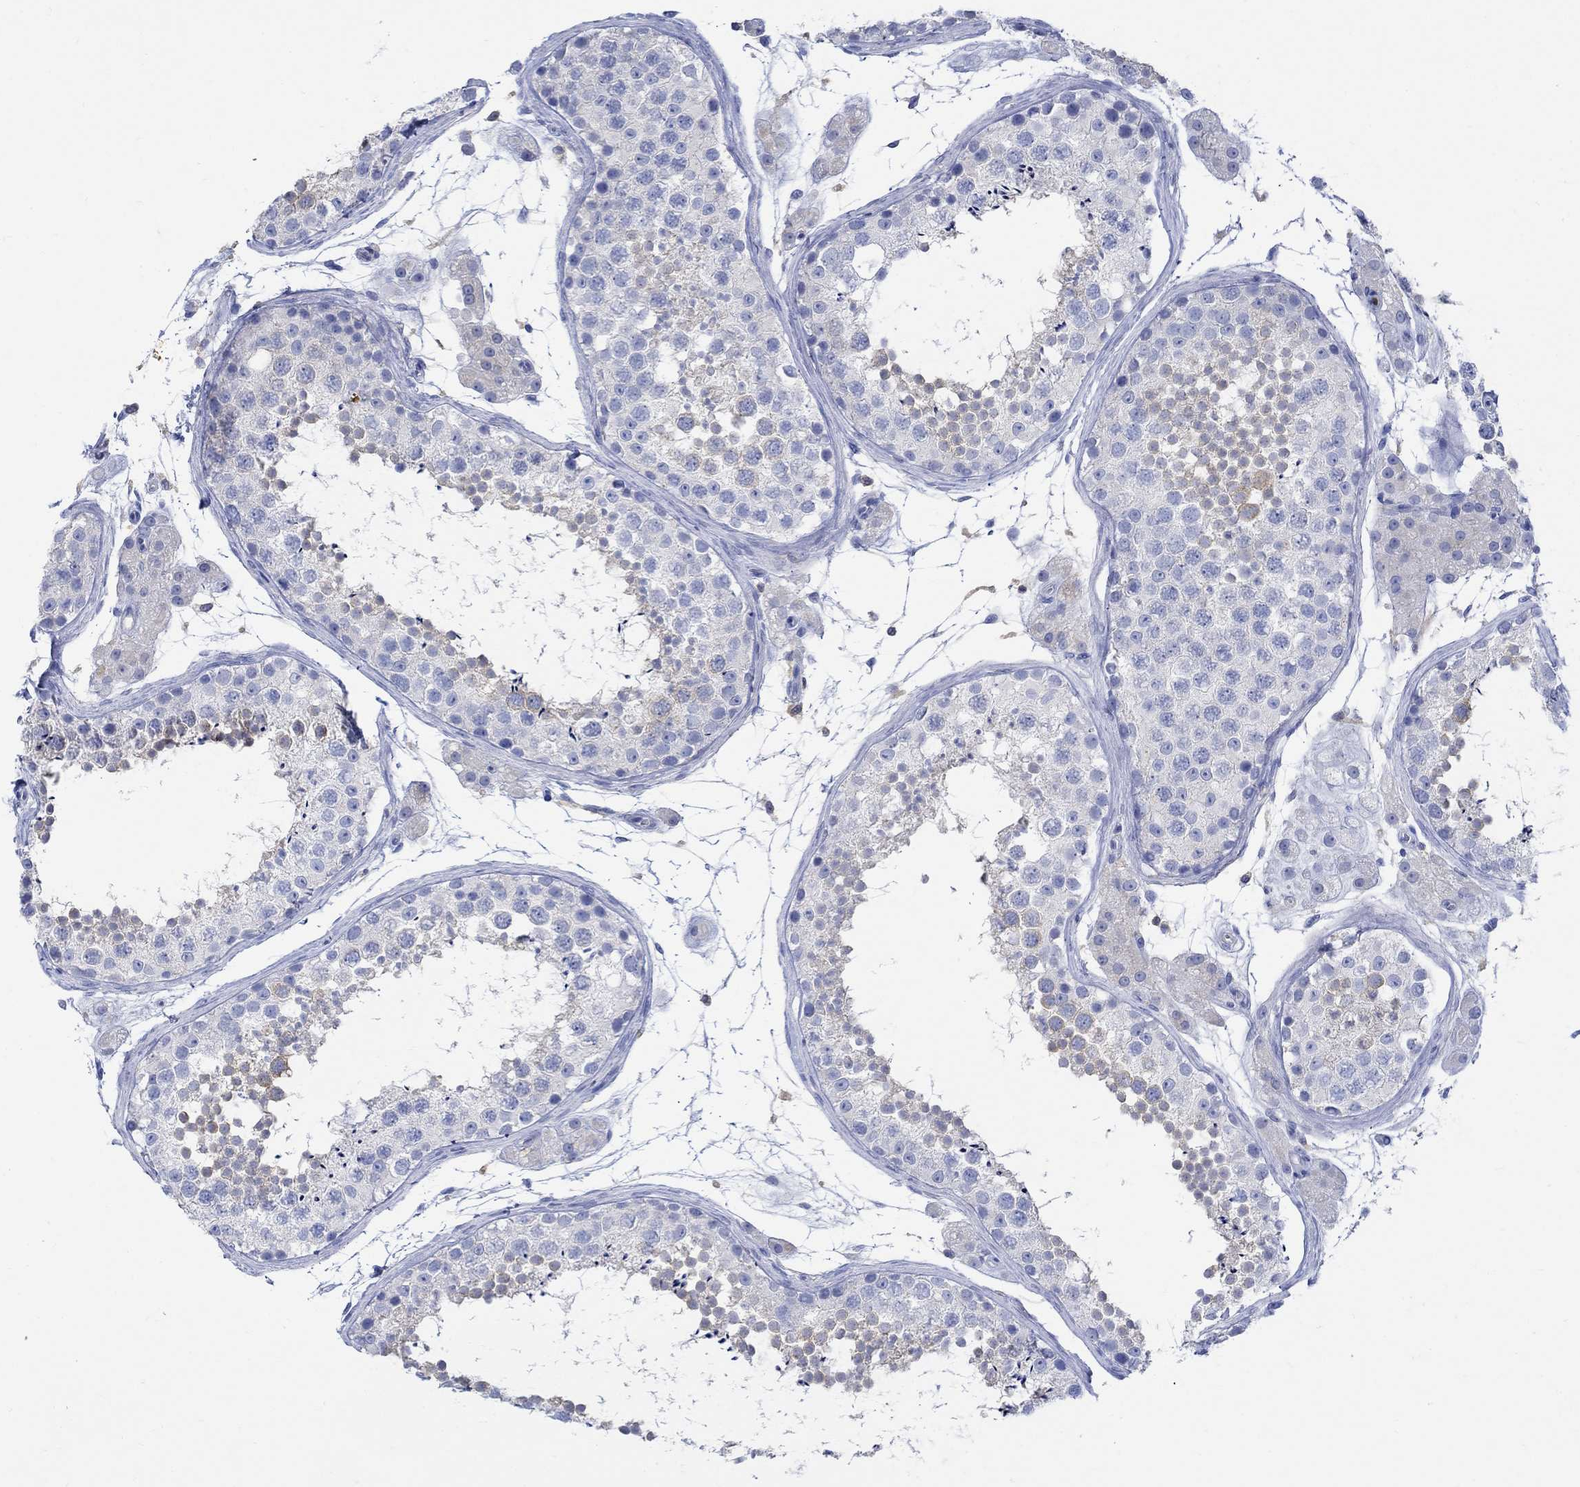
{"staining": {"intensity": "weak", "quantity": "<25%", "location": "cytoplasmic/membranous"}, "tissue": "testis", "cell_type": "Cells in seminiferous ducts", "image_type": "normal", "snomed": [{"axis": "morphology", "description": "Normal tissue, NOS"}, {"axis": "topography", "description": "Testis"}], "caption": "Immunohistochemistry of normal testis demonstrates no expression in cells in seminiferous ducts.", "gene": "GCM1", "patient": {"sex": "male", "age": 41}}